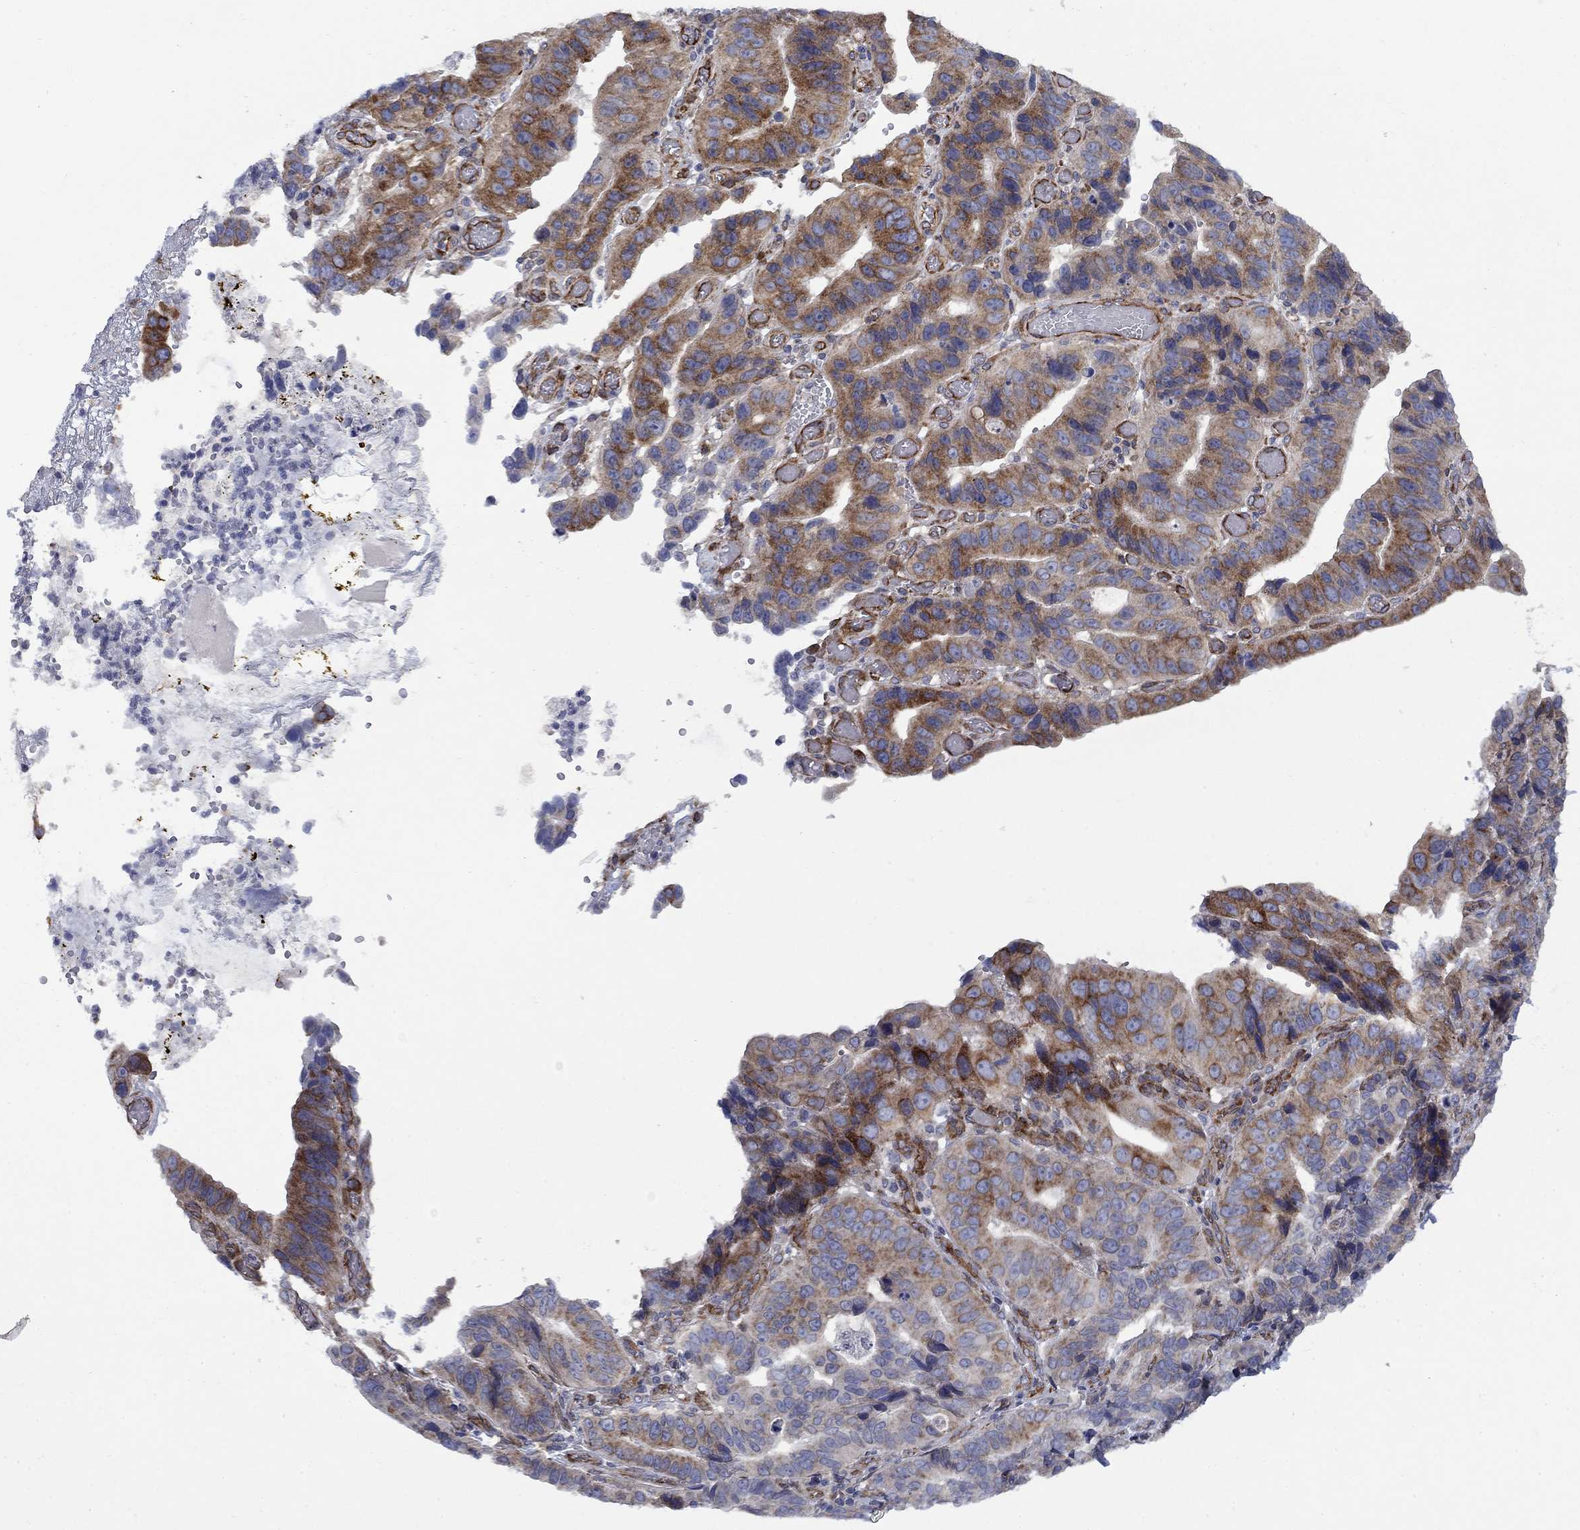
{"staining": {"intensity": "strong", "quantity": "25%-75%", "location": "cytoplasmic/membranous"}, "tissue": "stomach cancer", "cell_type": "Tumor cells", "image_type": "cancer", "snomed": [{"axis": "morphology", "description": "Adenocarcinoma, NOS"}, {"axis": "topography", "description": "Stomach"}], "caption": "The photomicrograph demonstrates a brown stain indicating the presence of a protein in the cytoplasmic/membranous of tumor cells in stomach adenocarcinoma.", "gene": "FXR1", "patient": {"sex": "male", "age": 84}}